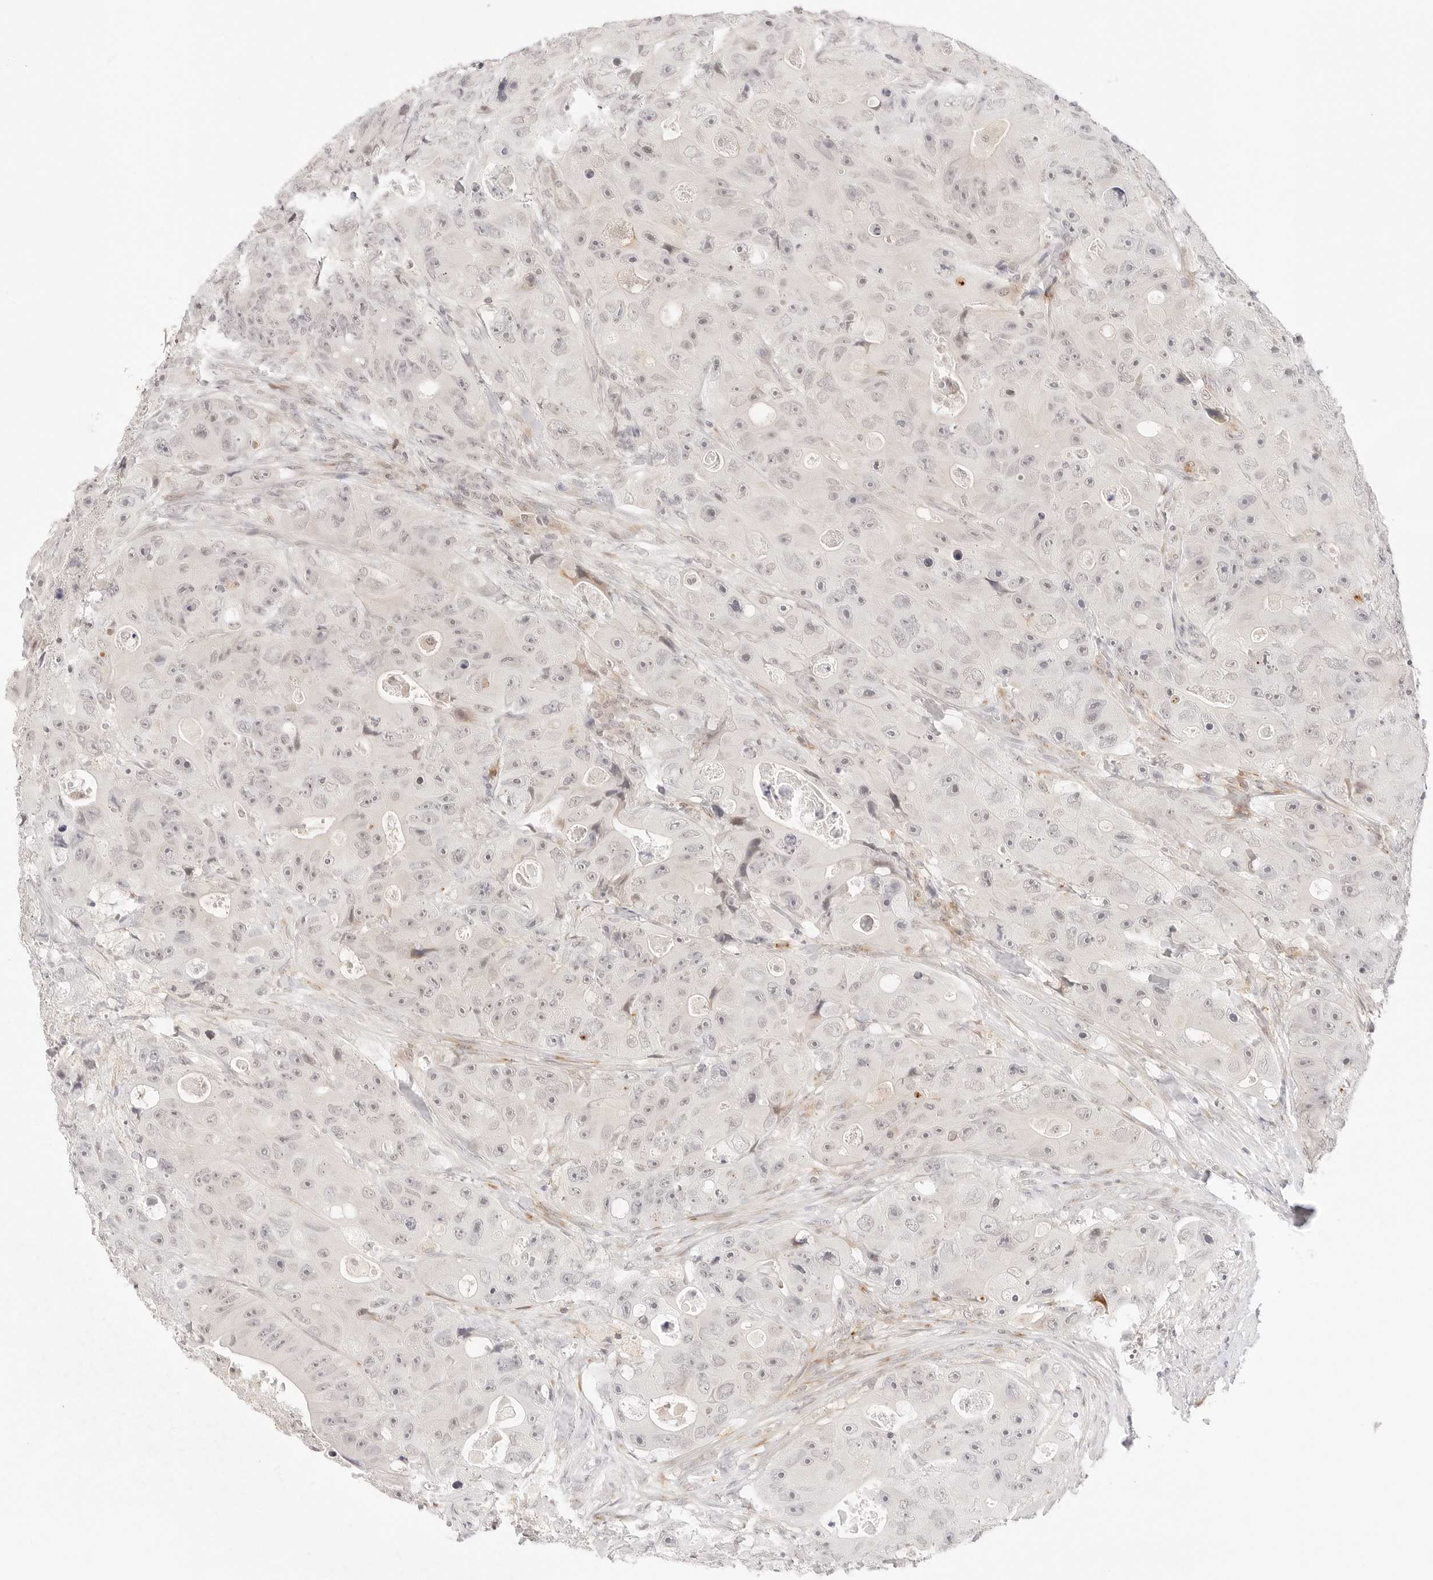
{"staining": {"intensity": "negative", "quantity": "none", "location": "none"}, "tissue": "colorectal cancer", "cell_type": "Tumor cells", "image_type": "cancer", "snomed": [{"axis": "morphology", "description": "Adenocarcinoma, NOS"}, {"axis": "topography", "description": "Colon"}], "caption": "This is an IHC histopathology image of colorectal cancer. There is no positivity in tumor cells.", "gene": "XKR4", "patient": {"sex": "female", "age": 46}}